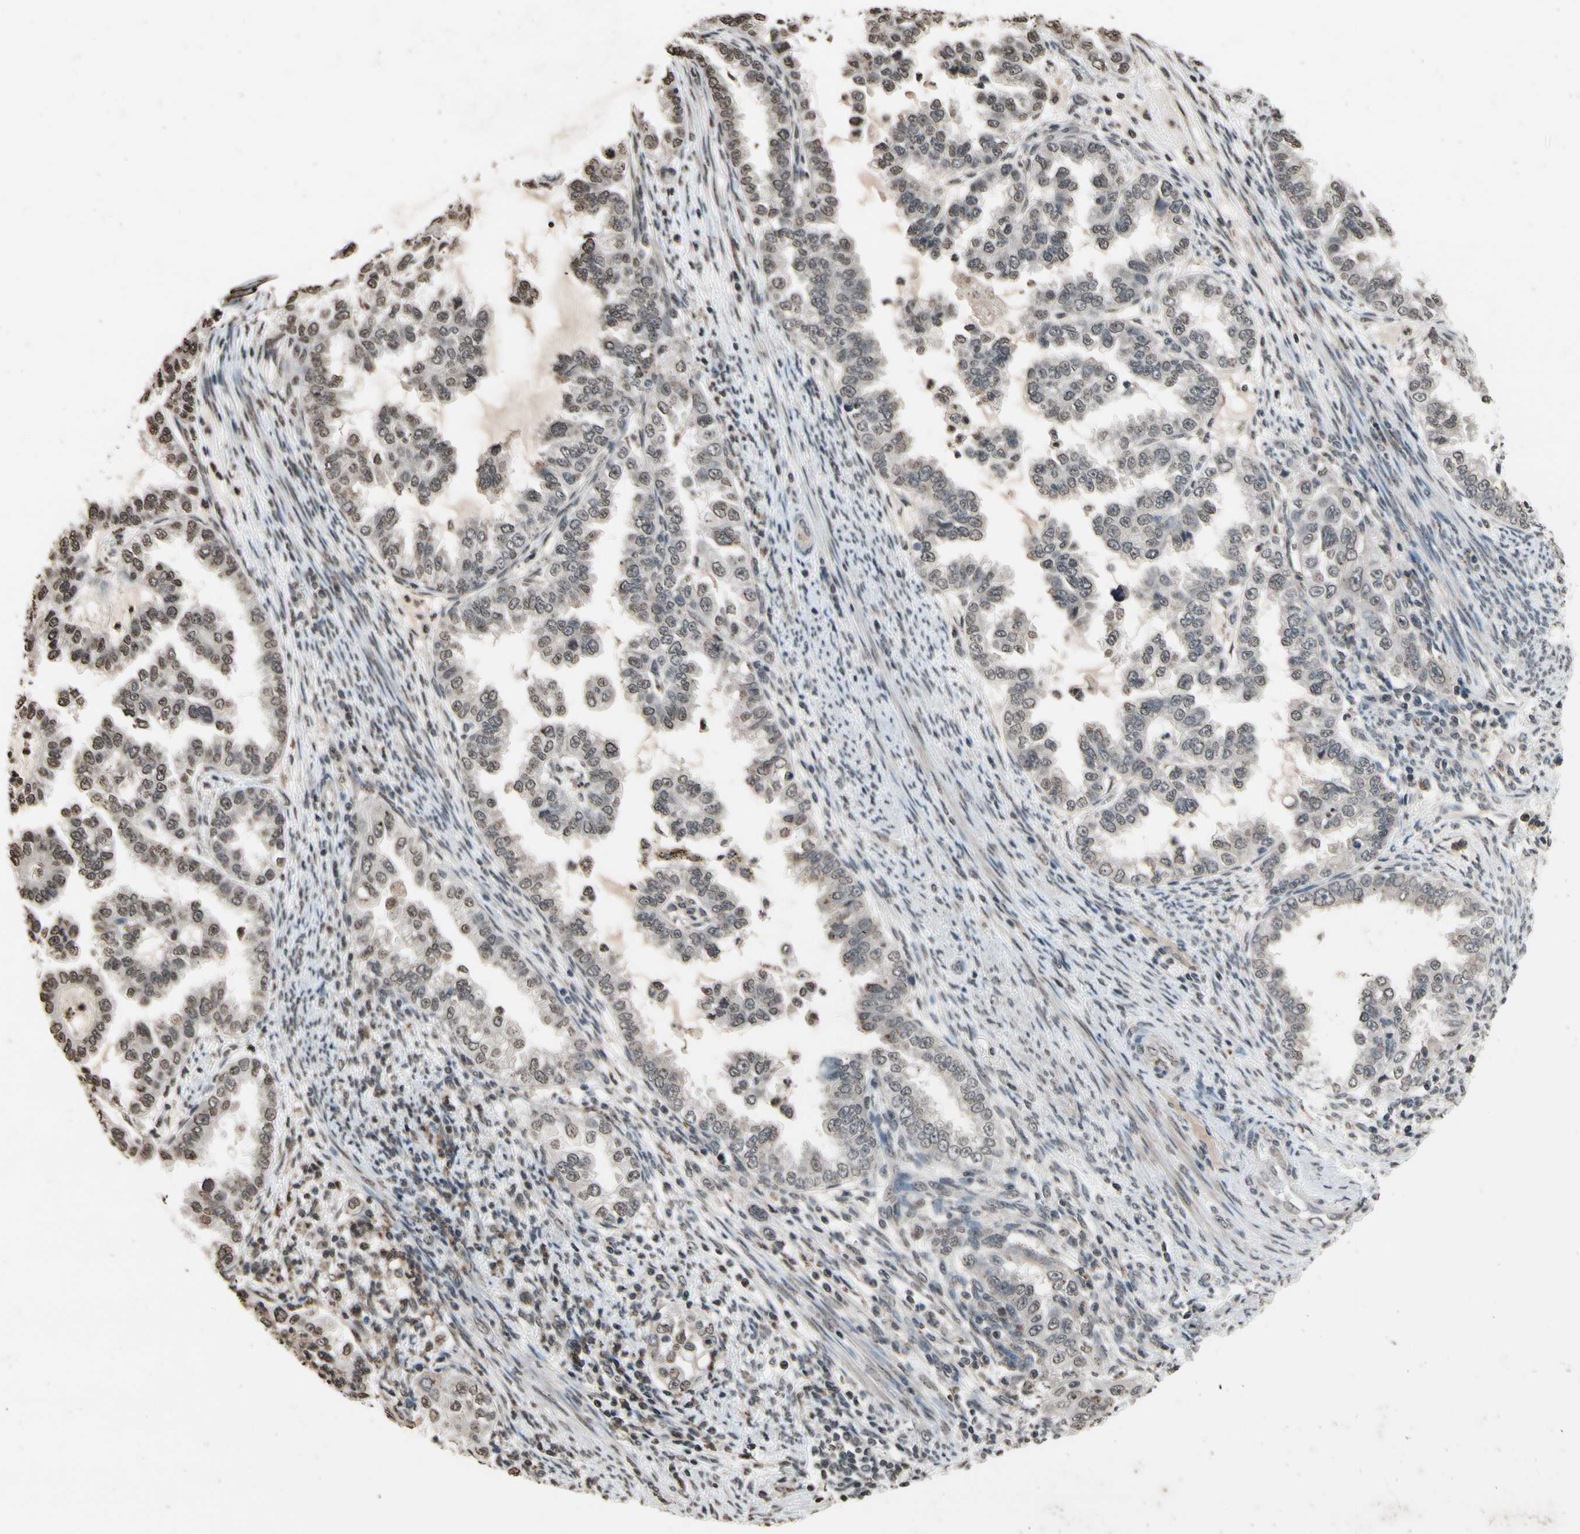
{"staining": {"intensity": "negative", "quantity": "none", "location": "none"}, "tissue": "endometrial cancer", "cell_type": "Tumor cells", "image_type": "cancer", "snomed": [{"axis": "morphology", "description": "Adenocarcinoma, NOS"}, {"axis": "topography", "description": "Endometrium"}], "caption": "Immunohistochemical staining of human endometrial cancer (adenocarcinoma) reveals no significant expression in tumor cells.", "gene": "HIPK2", "patient": {"sex": "female", "age": 85}}